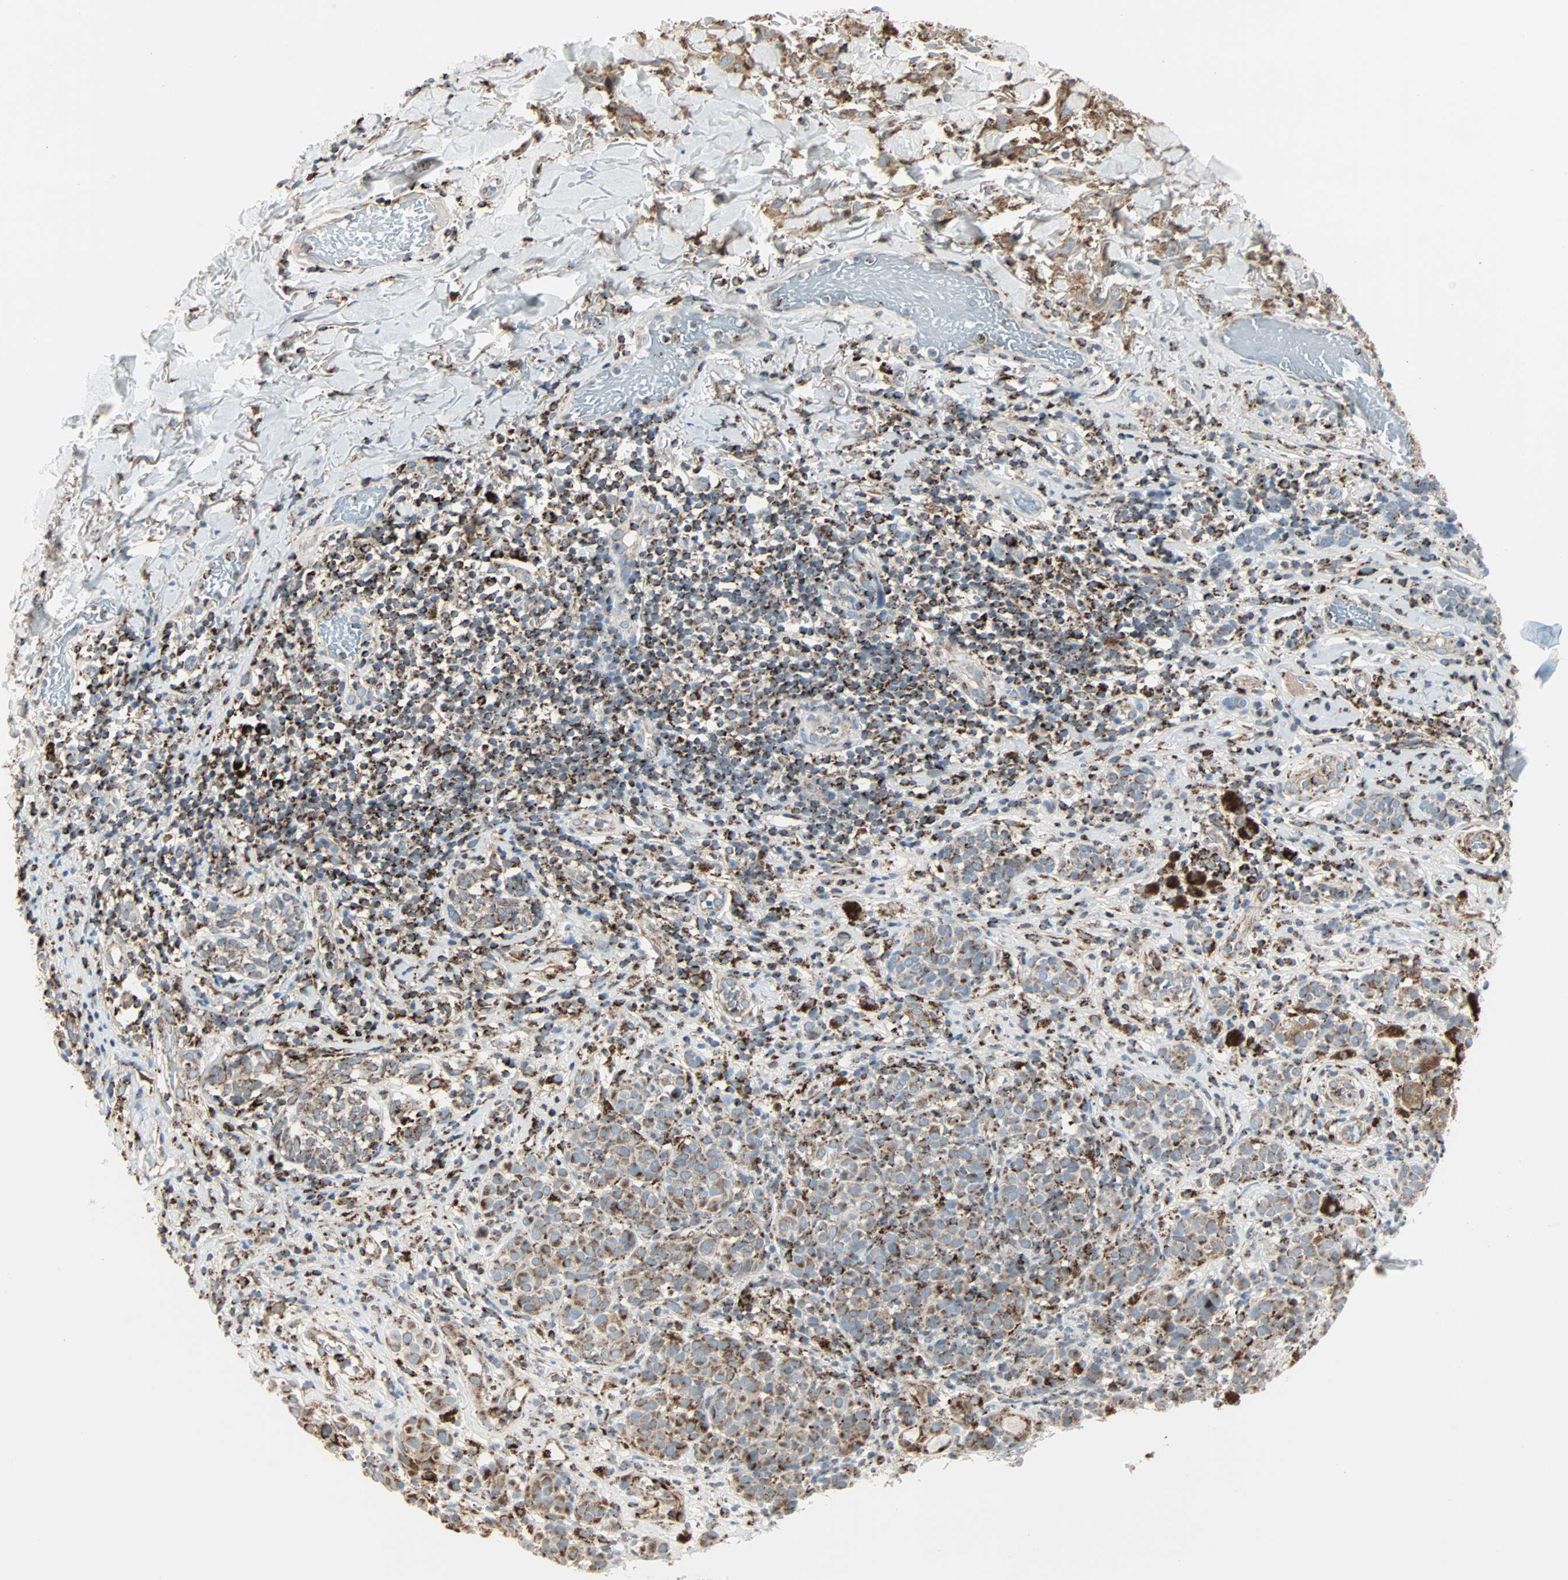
{"staining": {"intensity": "moderate", "quantity": "<25%", "location": "cytoplasmic/membranous"}, "tissue": "melanoma", "cell_type": "Tumor cells", "image_type": "cancer", "snomed": [{"axis": "morphology", "description": "Malignant melanoma, NOS"}, {"axis": "topography", "description": "Skin"}], "caption": "The micrograph exhibits a brown stain indicating the presence of a protein in the cytoplasmic/membranous of tumor cells in malignant melanoma.", "gene": "IDH2", "patient": {"sex": "male", "age": 64}}